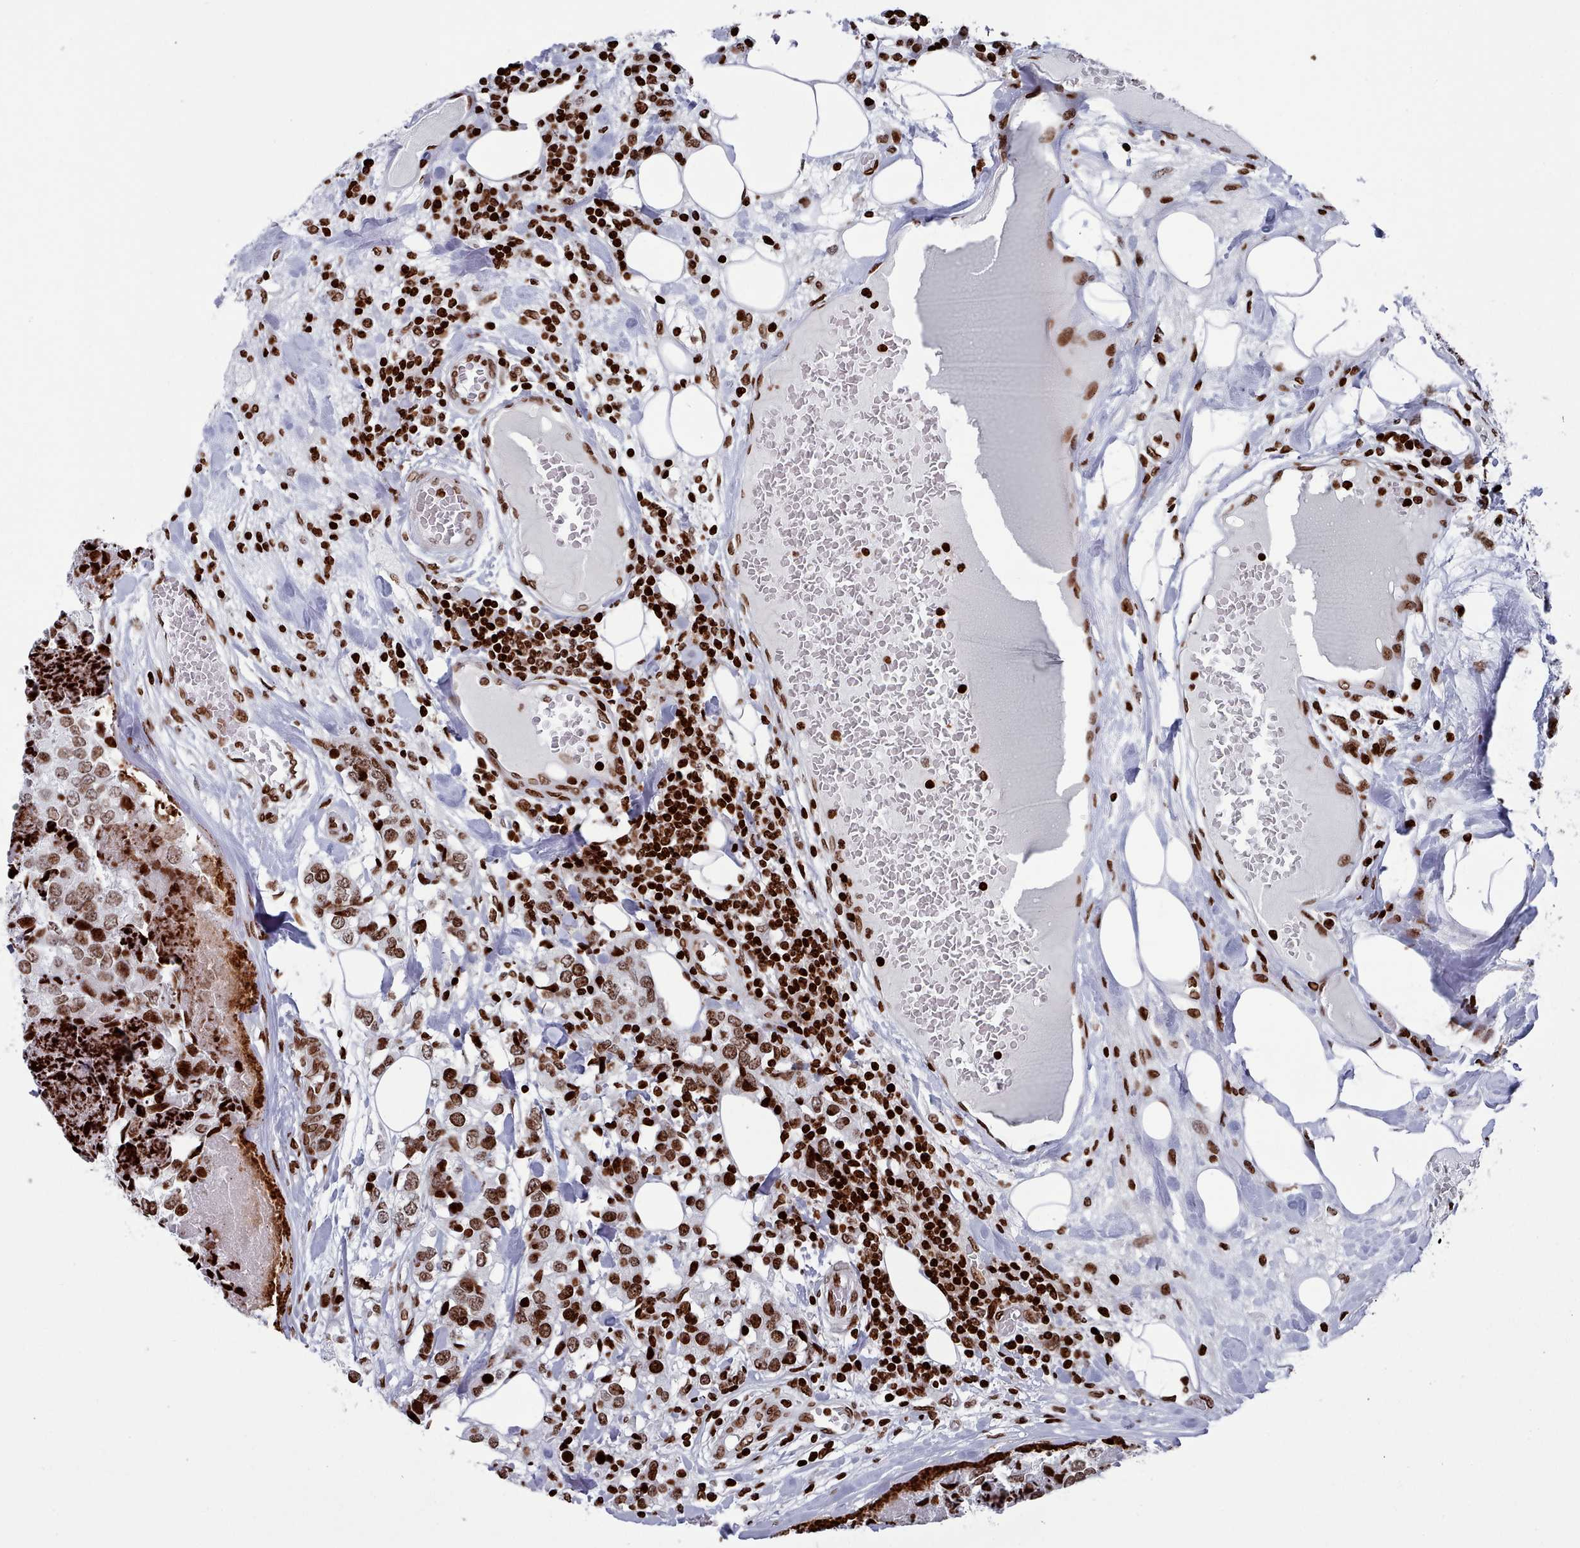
{"staining": {"intensity": "moderate", "quantity": ">75%", "location": "nuclear"}, "tissue": "breast cancer", "cell_type": "Tumor cells", "image_type": "cancer", "snomed": [{"axis": "morphology", "description": "Lobular carcinoma"}, {"axis": "topography", "description": "Breast"}], "caption": "Protein expression analysis of human breast cancer reveals moderate nuclear staining in about >75% of tumor cells.", "gene": "PCDHB12", "patient": {"sex": "female", "age": 59}}